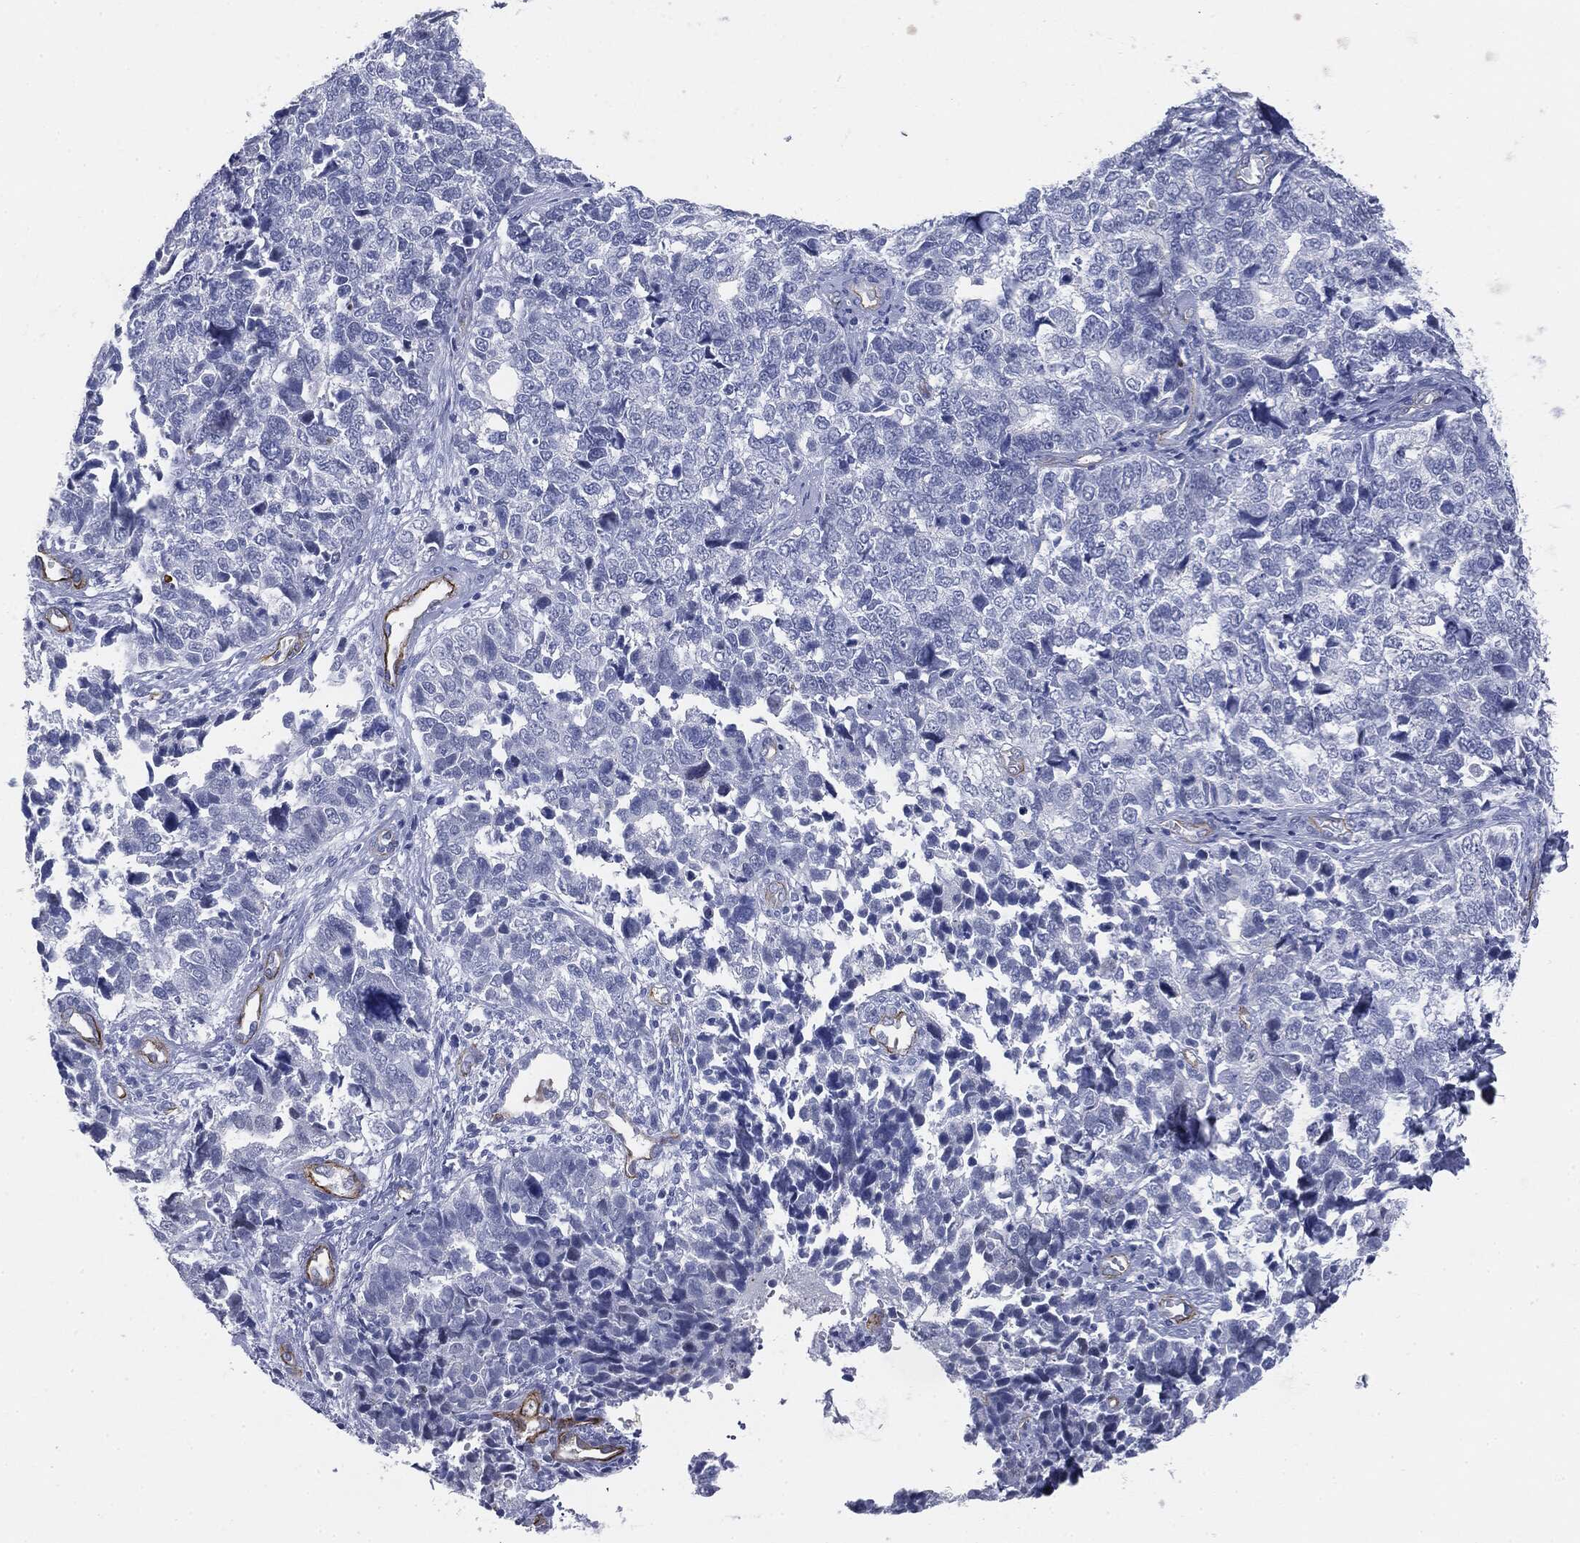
{"staining": {"intensity": "negative", "quantity": "none", "location": "none"}, "tissue": "cervical cancer", "cell_type": "Tumor cells", "image_type": "cancer", "snomed": [{"axis": "morphology", "description": "Squamous cell carcinoma, NOS"}, {"axis": "topography", "description": "Cervix"}], "caption": "An immunohistochemistry micrograph of cervical squamous cell carcinoma is shown. There is no staining in tumor cells of cervical squamous cell carcinoma. Nuclei are stained in blue.", "gene": "MUC5AC", "patient": {"sex": "female", "age": 63}}